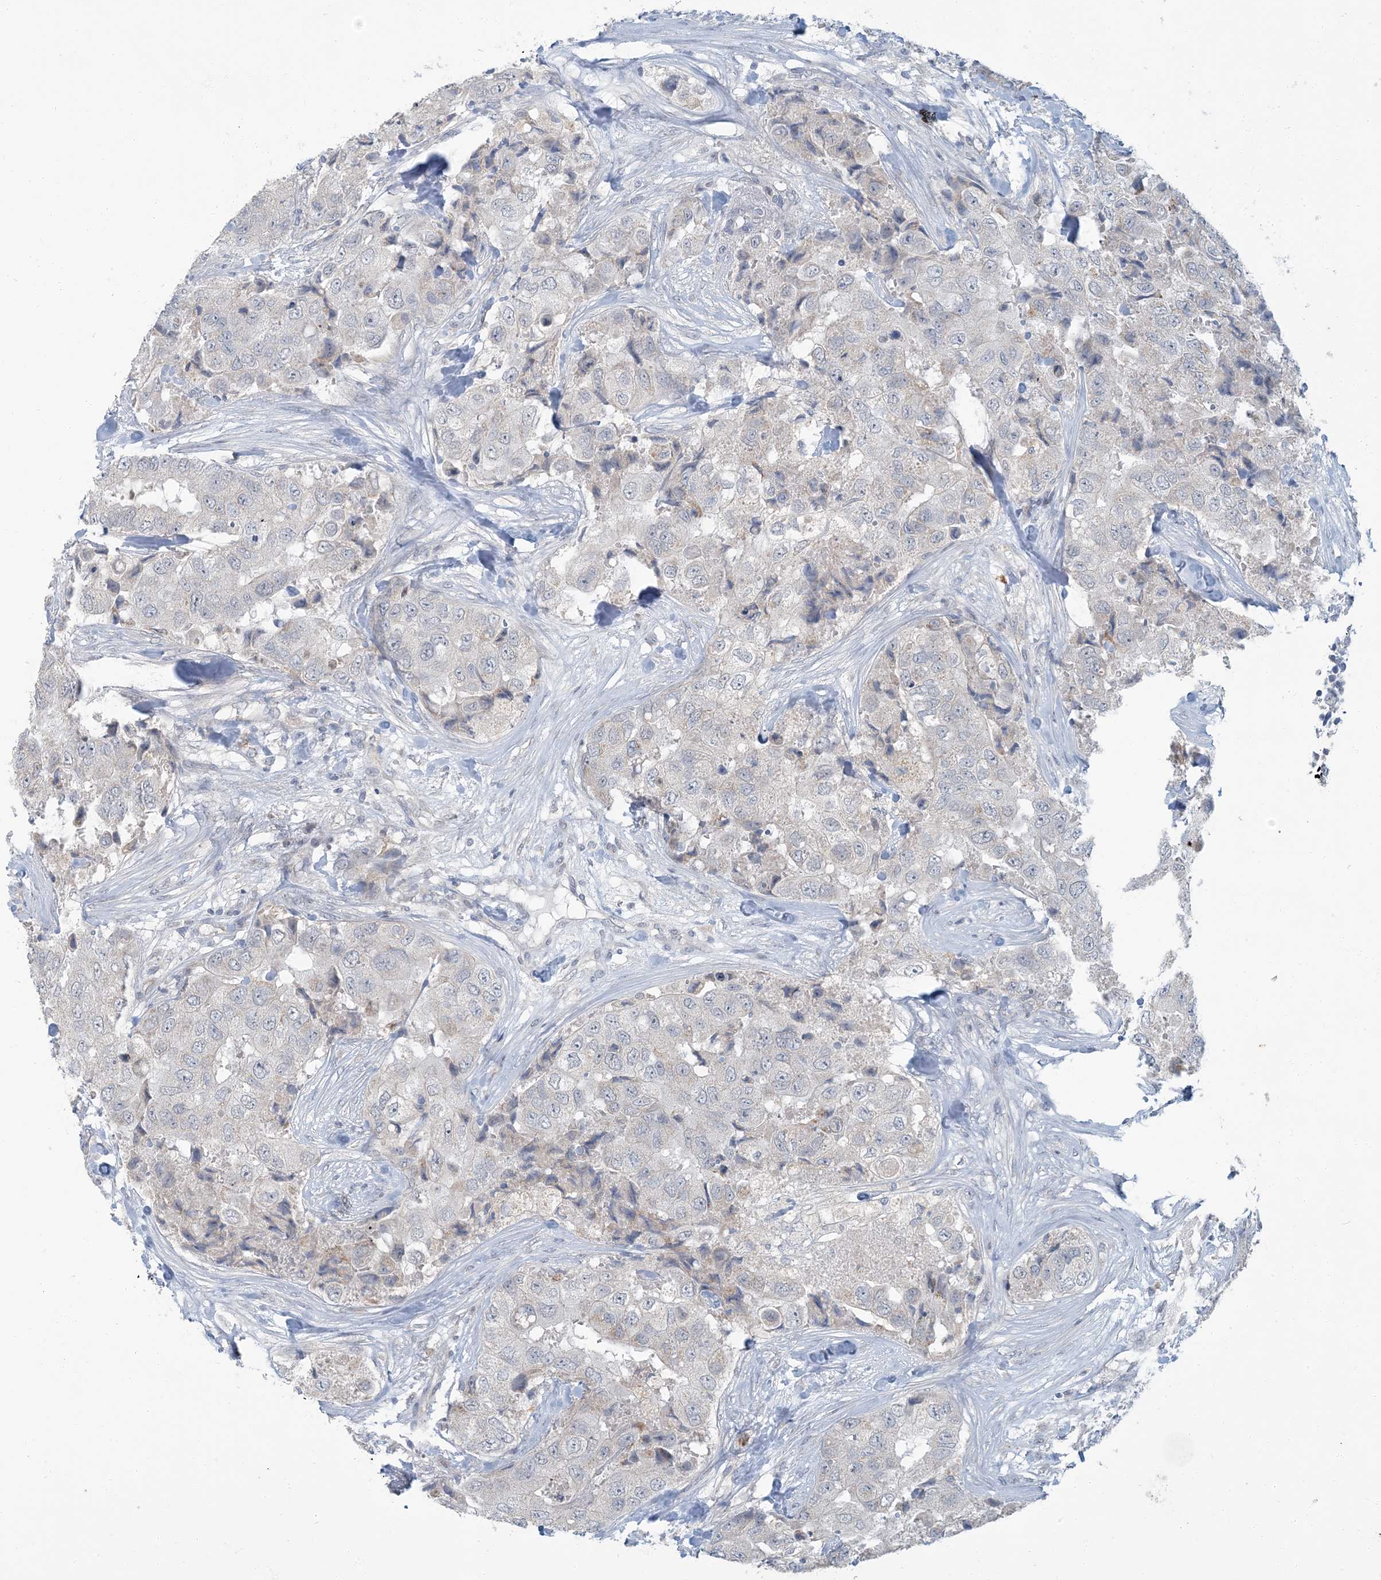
{"staining": {"intensity": "negative", "quantity": "none", "location": "none"}, "tissue": "breast cancer", "cell_type": "Tumor cells", "image_type": "cancer", "snomed": [{"axis": "morphology", "description": "Duct carcinoma"}, {"axis": "topography", "description": "Breast"}], "caption": "DAB immunohistochemical staining of intraductal carcinoma (breast) displays no significant expression in tumor cells. The staining was performed using DAB (3,3'-diaminobenzidine) to visualize the protein expression in brown, while the nuclei were stained in blue with hematoxylin (Magnification: 20x).", "gene": "EPHA4", "patient": {"sex": "female", "age": 62}}